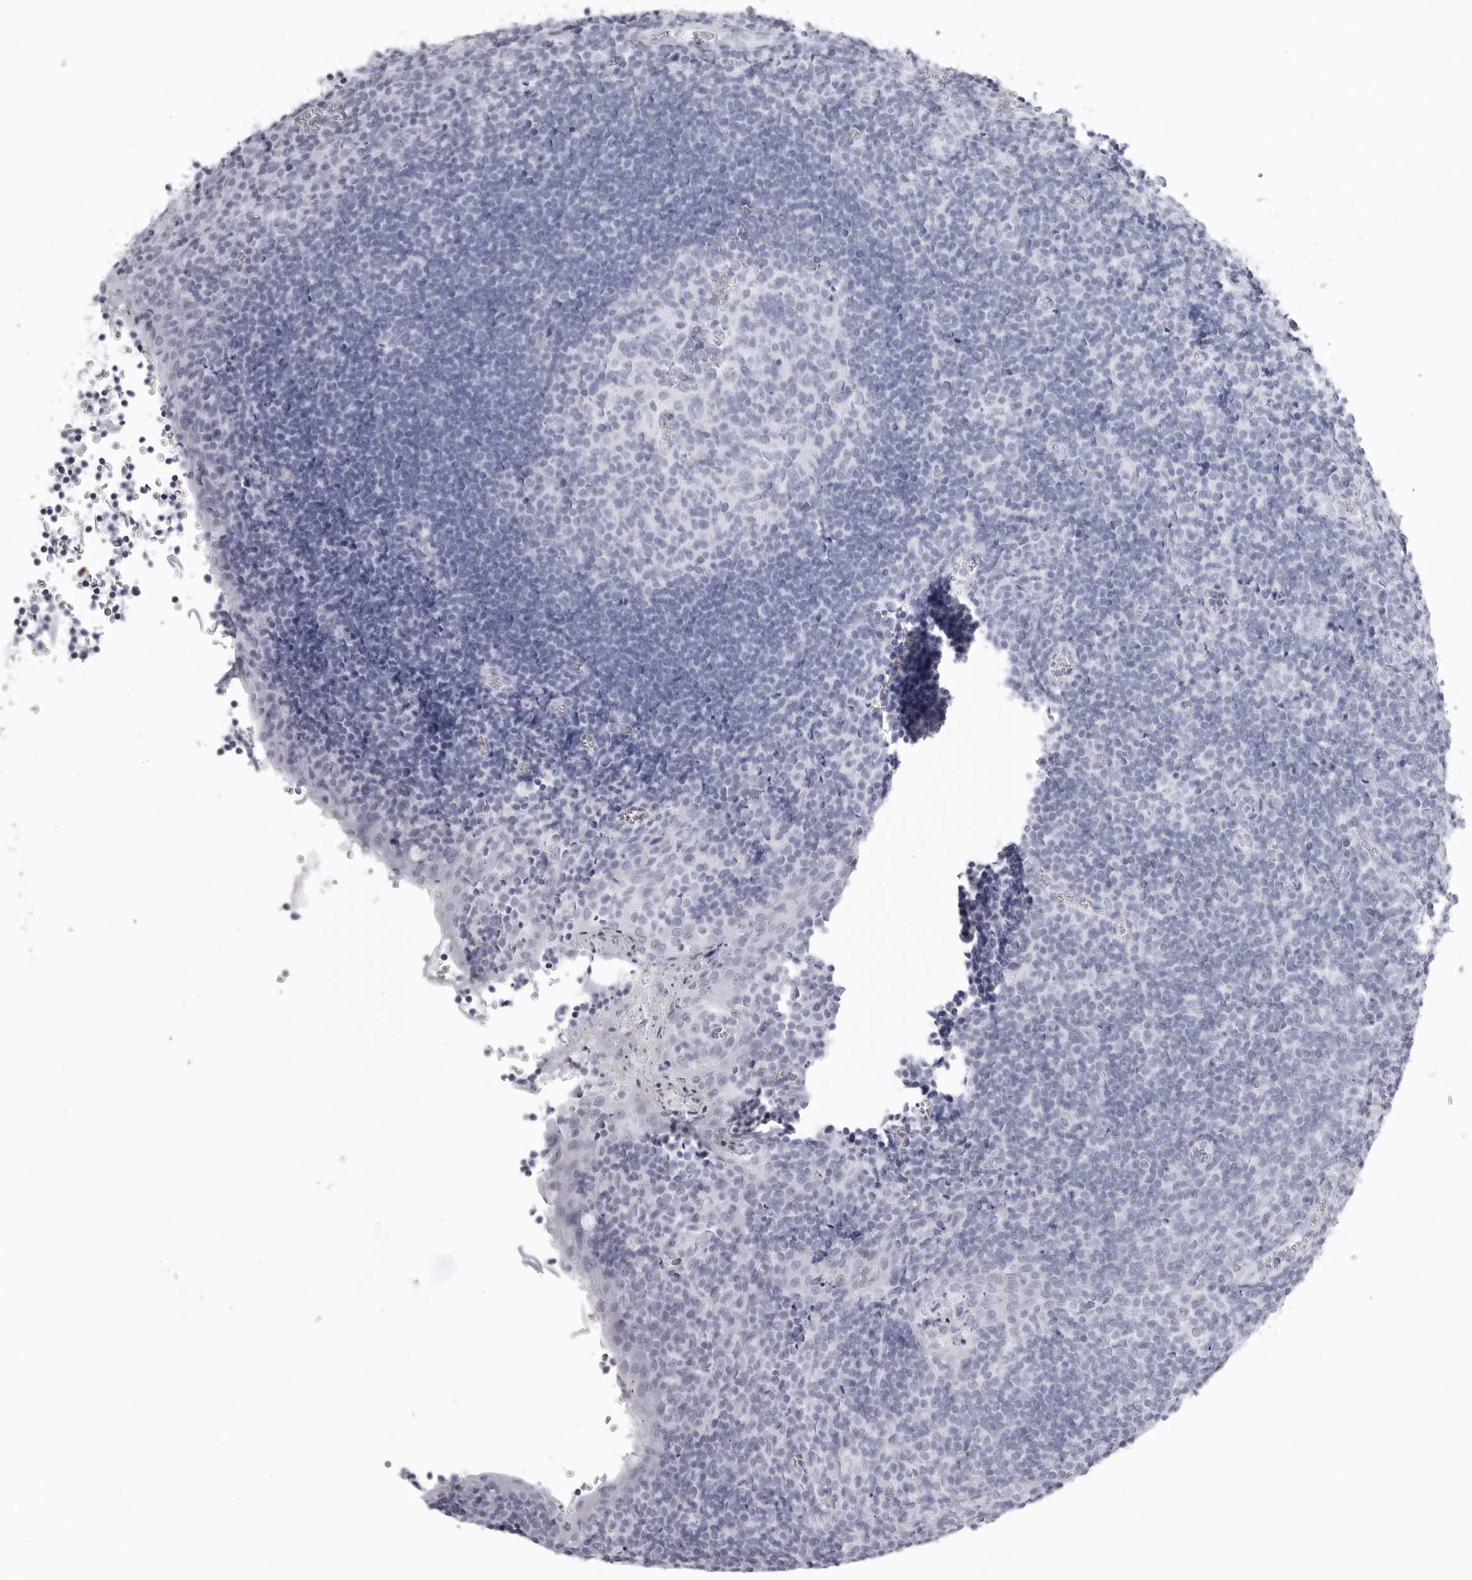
{"staining": {"intensity": "negative", "quantity": "none", "location": "none"}, "tissue": "tonsil", "cell_type": "Germinal center cells", "image_type": "normal", "snomed": [{"axis": "morphology", "description": "Normal tissue, NOS"}, {"axis": "topography", "description": "Tonsil"}], "caption": "Germinal center cells show no significant expression in normal tonsil. (Immunohistochemistry, brightfield microscopy, high magnification).", "gene": "KLK9", "patient": {"sex": "male", "age": 27}}